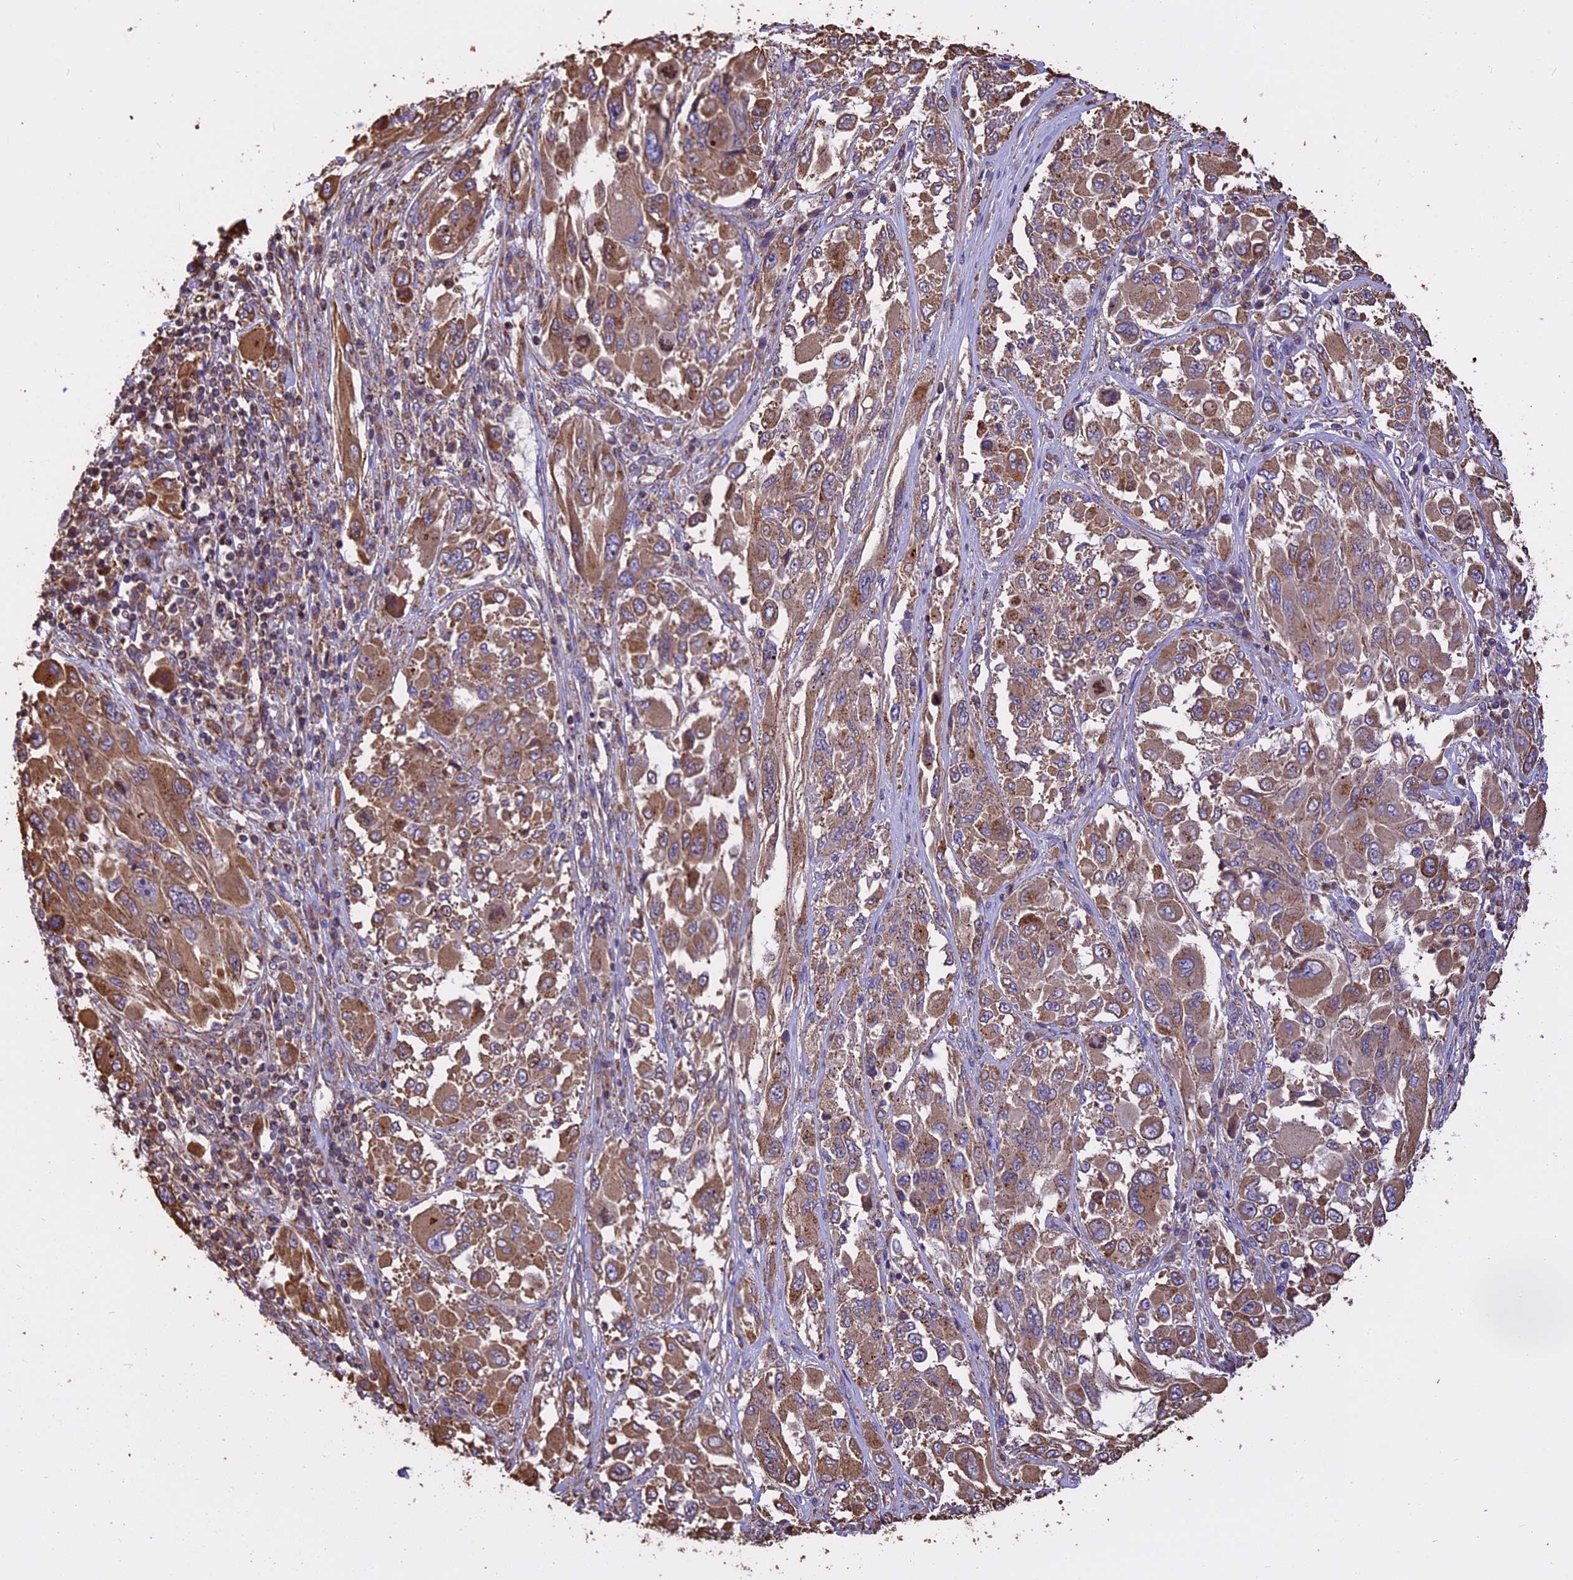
{"staining": {"intensity": "moderate", "quantity": ">75%", "location": "cytoplasmic/membranous"}, "tissue": "melanoma", "cell_type": "Tumor cells", "image_type": "cancer", "snomed": [{"axis": "morphology", "description": "Malignant melanoma, NOS"}, {"axis": "topography", "description": "Skin"}], "caption": "The micrograph demonstrates staining of melanoma, revealing moderate cytoplasmic/membranous protein expression (brown color) within tumor cells. (brown staining indicates protein expression, while blue staining denotes nuclei).", "gene": "CHMP2A", "patient": {"sex": "female", "age": 91}}